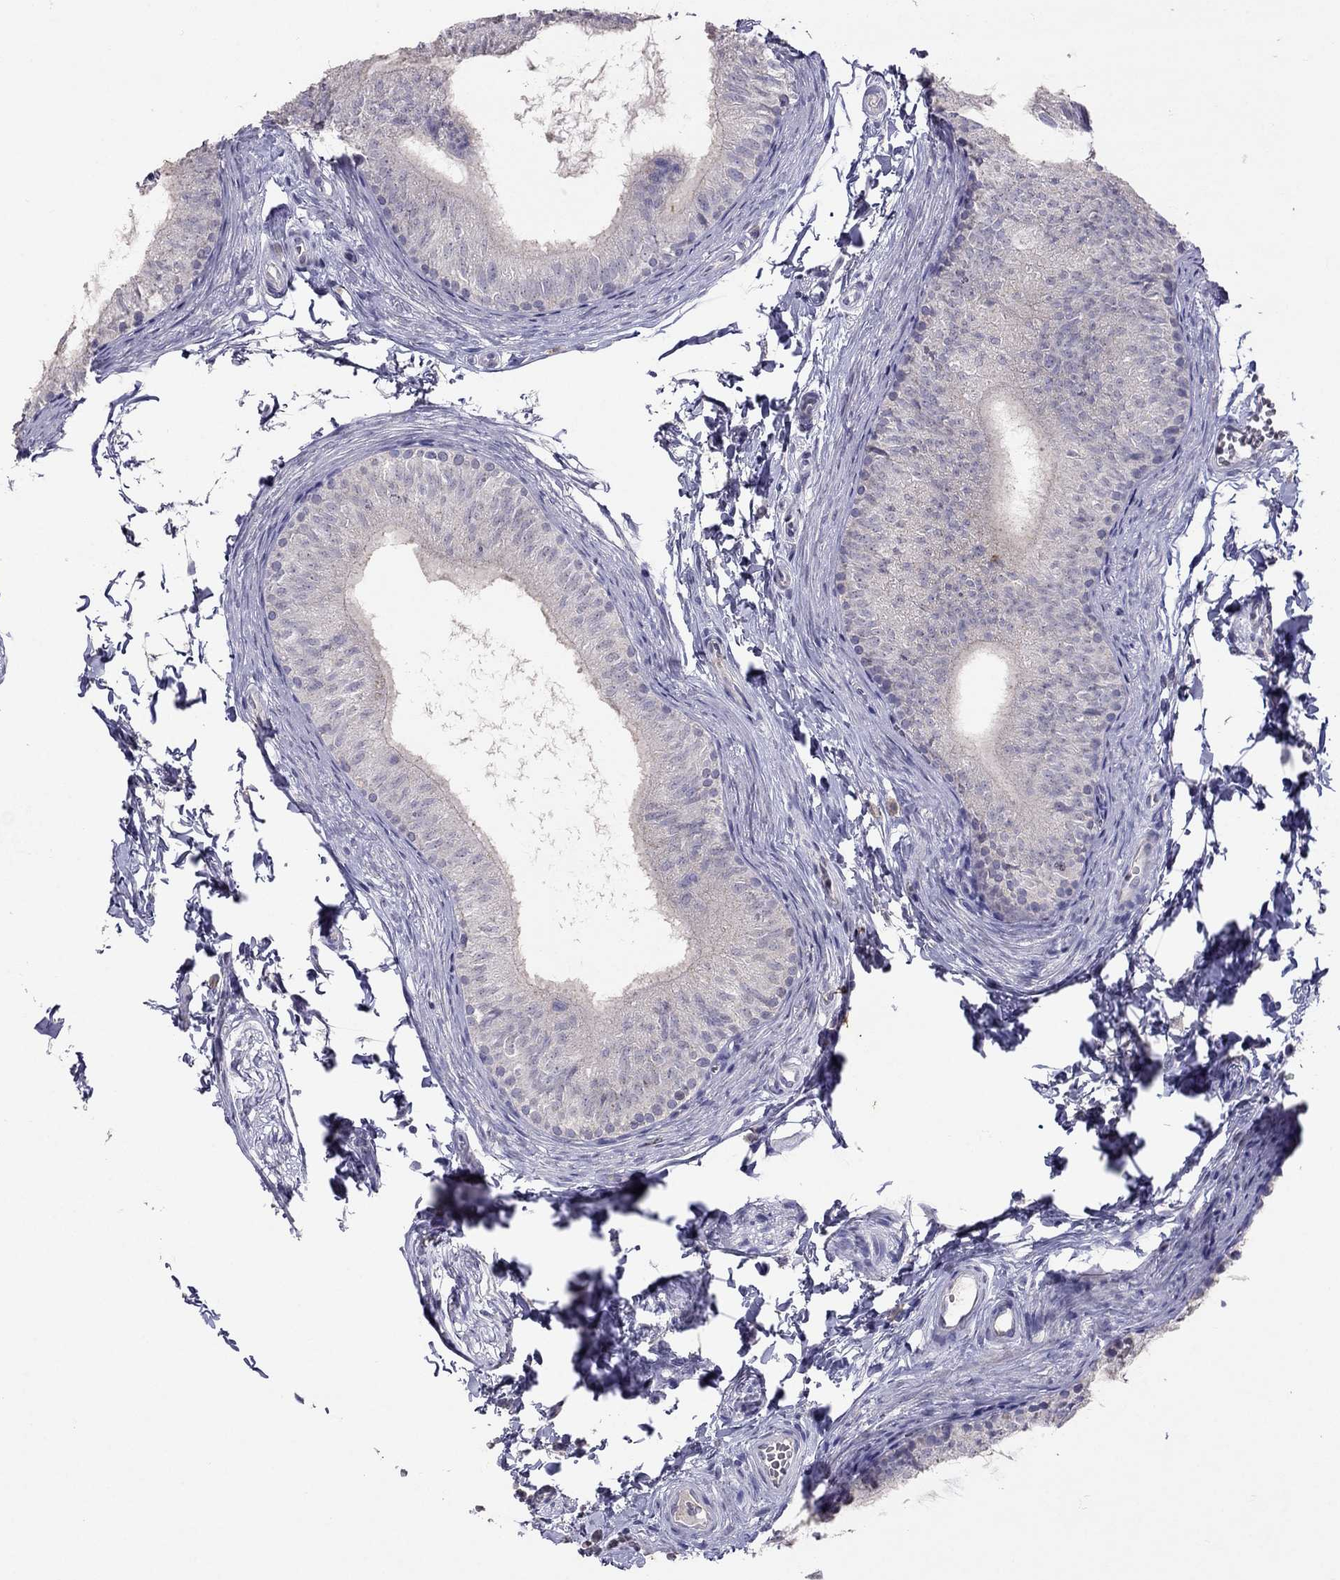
{"staining": {"intensity": "negative", "quantity": "none", "location": "none"}, "tissue": "epididymis", "cell_type": "Glandular cells", "image_type": "normal", "snomed": [{"axis": "morphology", "description": "Normal tissue, NOS"}, {"axis": "topography", "description": "Epididymis"}], "caption": "A high-resolution micrograph shows immunohistochemistry (IHC) staining of normal epididymis, which demonstrates no significant expression in glandular cells.", "gene": "FST", "patient": {"sex": "male", "age": 22}}